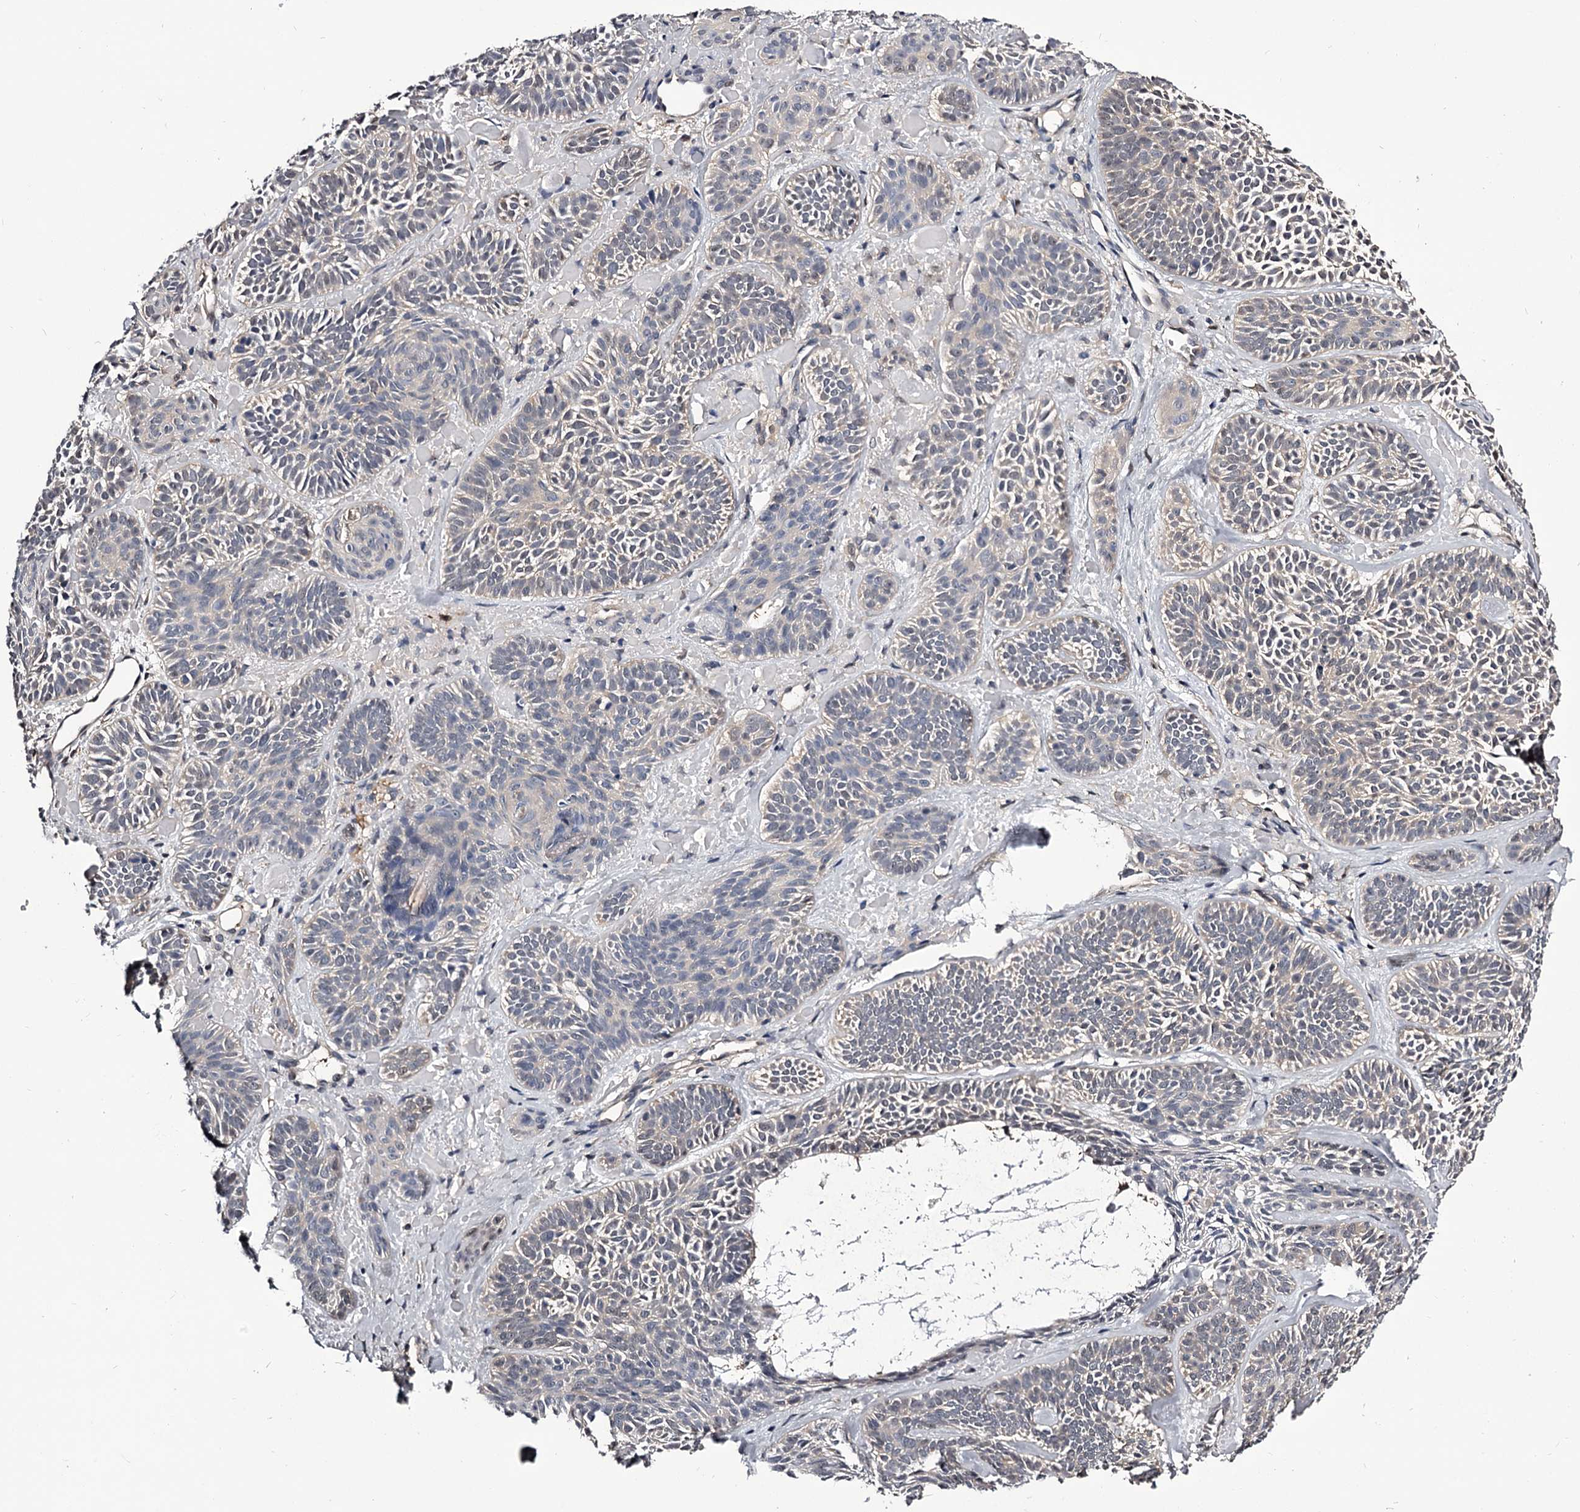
{"staining": {"intensity": "negative", "quantity": "none", "location": "none"}, "tissue": "skin cancer", "cell_type": "Tumor cells", "image_type": "cancer", "snomed": [{"axis": "morphology", "description": "Basal cell carcinoma"}, {"axis": "topography", "description": "Skin"}], "caption": "A high-resolution photomicrograph shows immunohistochemistry staining of basal cell carcinoma (skin), which reveals no significant positivity in tumor cells.", "gene": "GSTO1", "patient": {"sex": "male", "age": 85}}